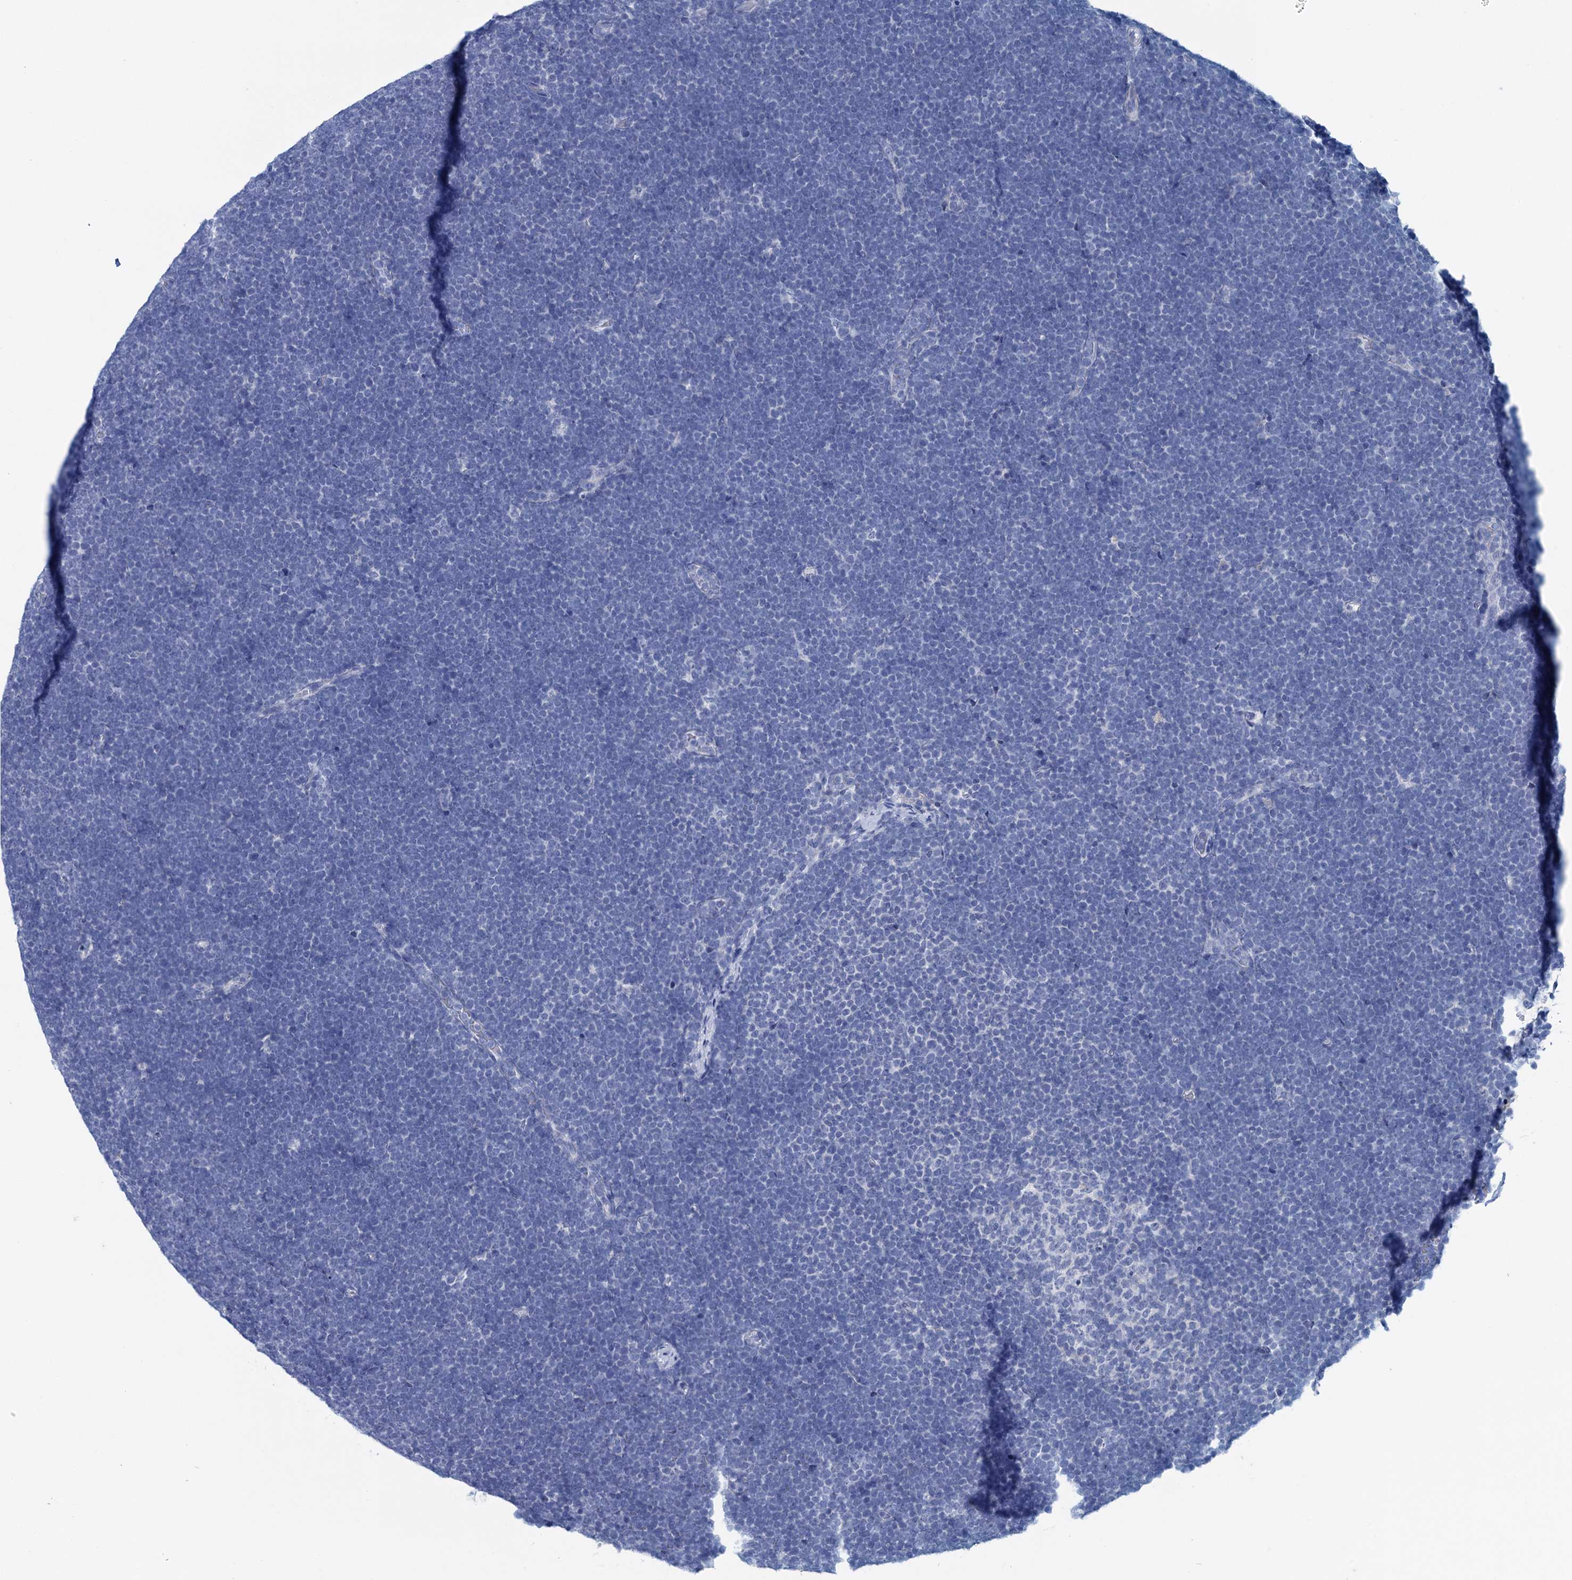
{"staining": {"intensity": "negative", "quantity": "none", "location": "none"}, "tissue": "lymphoma", "cell_type": "Tumor cells", "image_type": "cancer", "snomed": [{"axis": "morphology", "description": "Malignant lymphoma, non-Hodgkin's type, High grade"}, {"axis": "topography", "description": "Lymph node"}], "caption": "Immunohistochemistry photomicrograph of neoplastic tissue: lymphoma stained with DAB (3,3'-diaminobenzidine) reveals no significant protein staining in tumor cells.", "gene": "MYOZ3", "patient": {"sex": "male", "age": 13}}